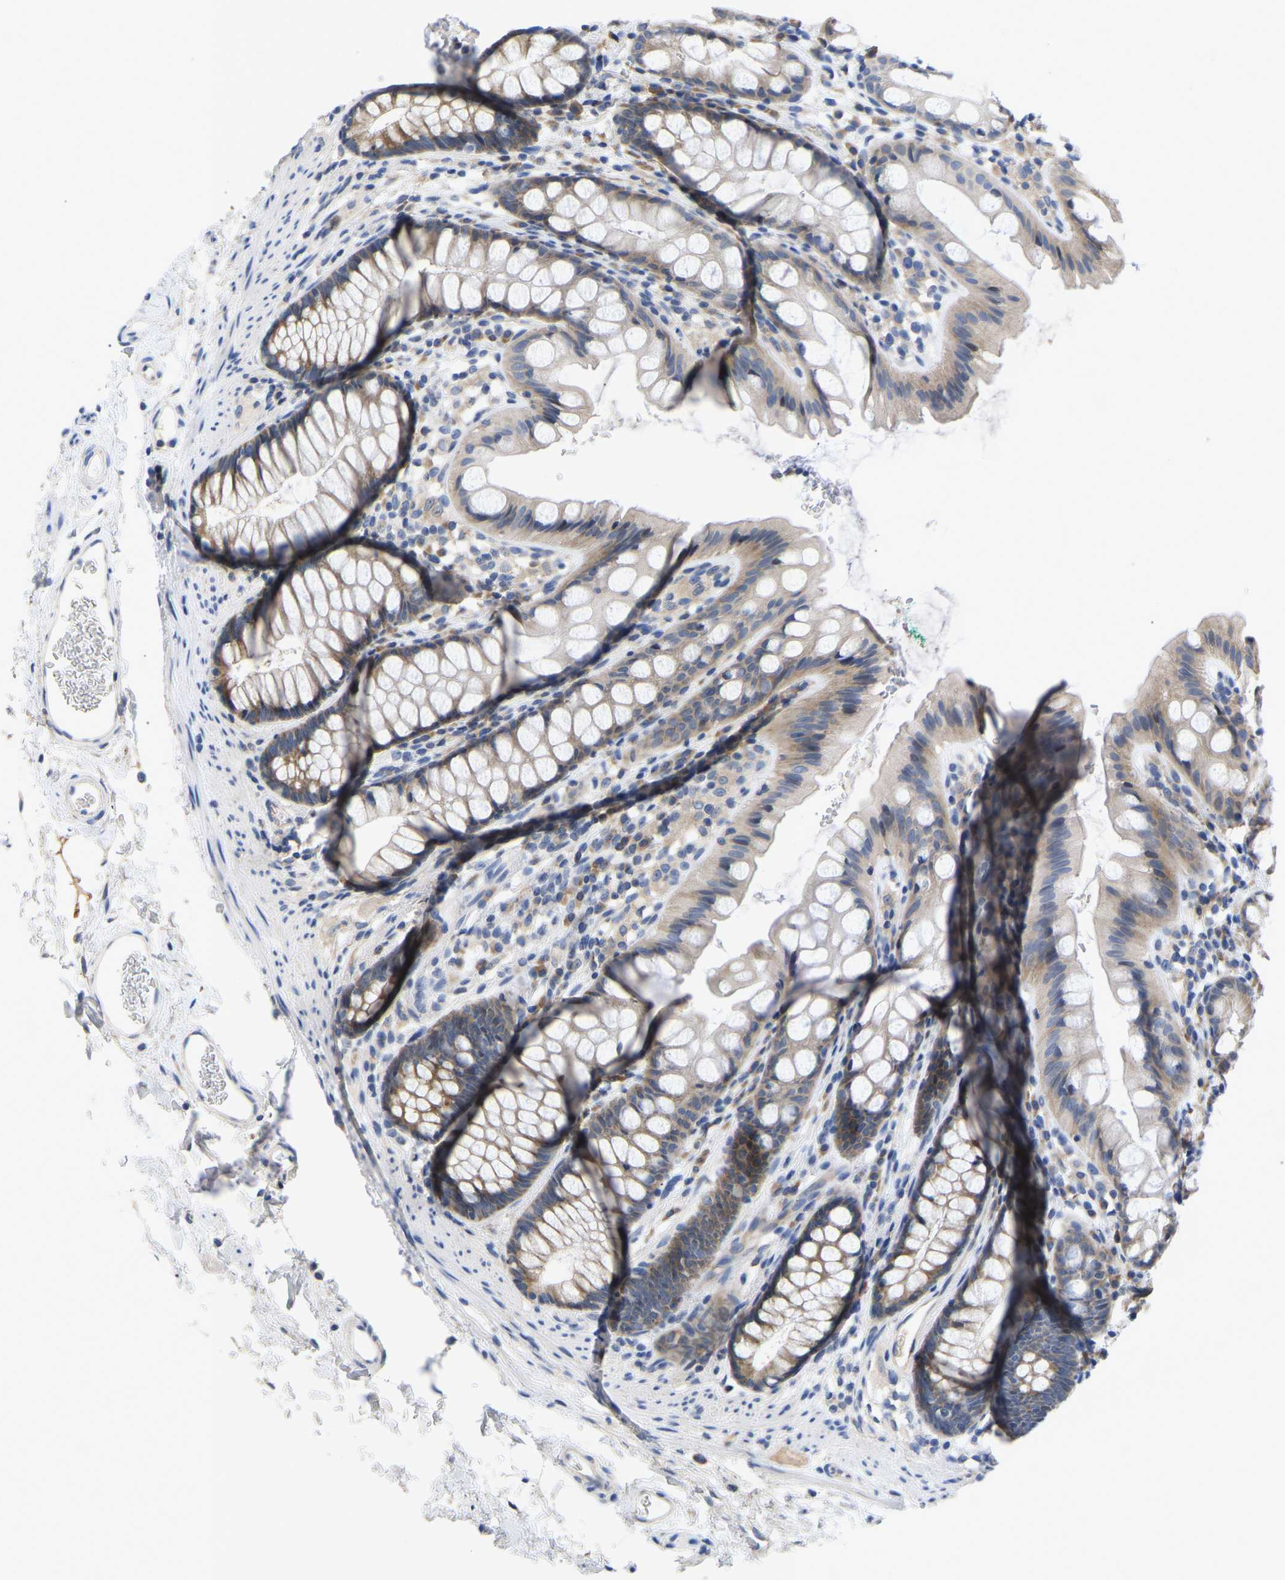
{"staining": {"intensity": "moderate", "quantity": ">75%", "location": "cytoplasmic/membranous"}, "tissue": "rectum", "cell_type": "Glandular cells", "image_type": "normal", "snomed": [{"axis": "morphology", "description": "Normal tissue, NOS"}, {"axis": "topography", "description": "Rectum"}], "caption": "Human rectum stained with a brown dye demonstrates moderate cytoplasmic/membranous positive positivity in about >75% of glandular cells.", "gene": "ABCA10", "patient": {"sex": "female", "age": 65}}